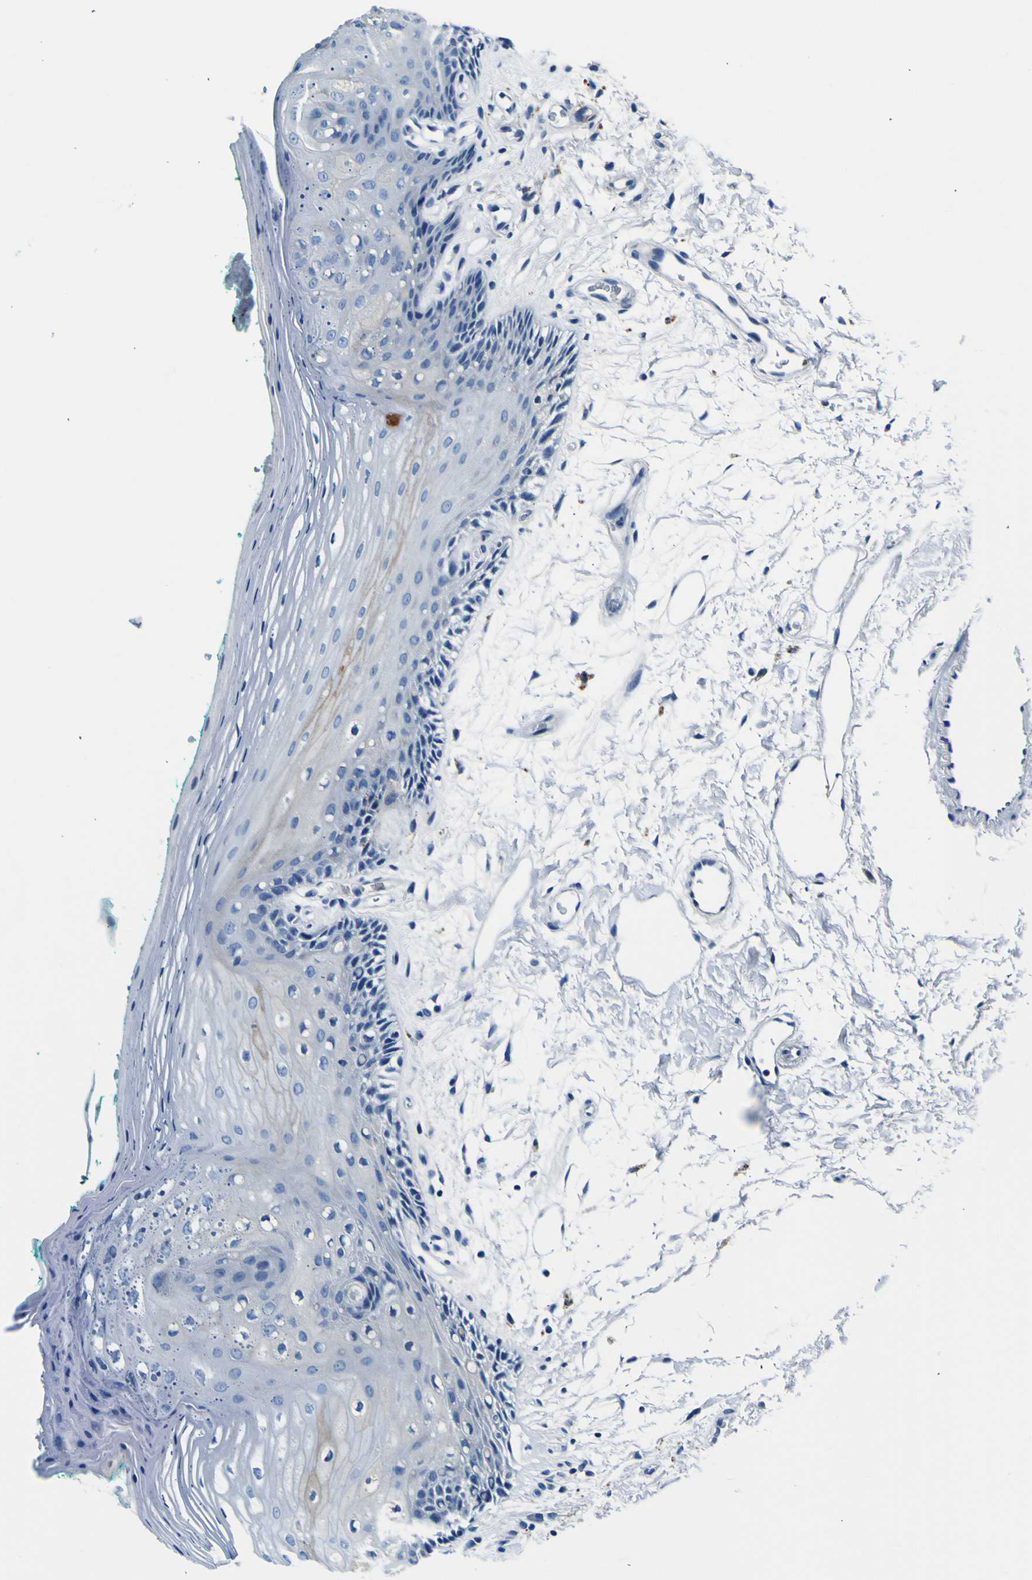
{"staining": {"intensity": "negative", "quantity": "none", "location": "none"}, "tissue": "oral mucosa", "cell_type": "Squamous epithelial cells", "image_type": "normal", "snomed": [{"axis": "morphology", "description": "Normal tissue, NOS"}, {"axis": "topography", "description": "Skeletal muscle"}, {"axis": "topography", "description": "Oral tissue"}, {"axis": "topography", "description": "Peripheral nerve tissue"}], "caption": "Immunohistochemistry of unremarkable oral mucosa shows no staining in squamous epithelial cells. (Stains: DAB (3,3'-diaminobenzidine) immunohistochemistry (IHC) with hematoxylin counter stain, Microscopy: brightfield microscopy at high magnification).", "gene": "ADGRA2", "patient": {"sex": "female", "age": 84}}